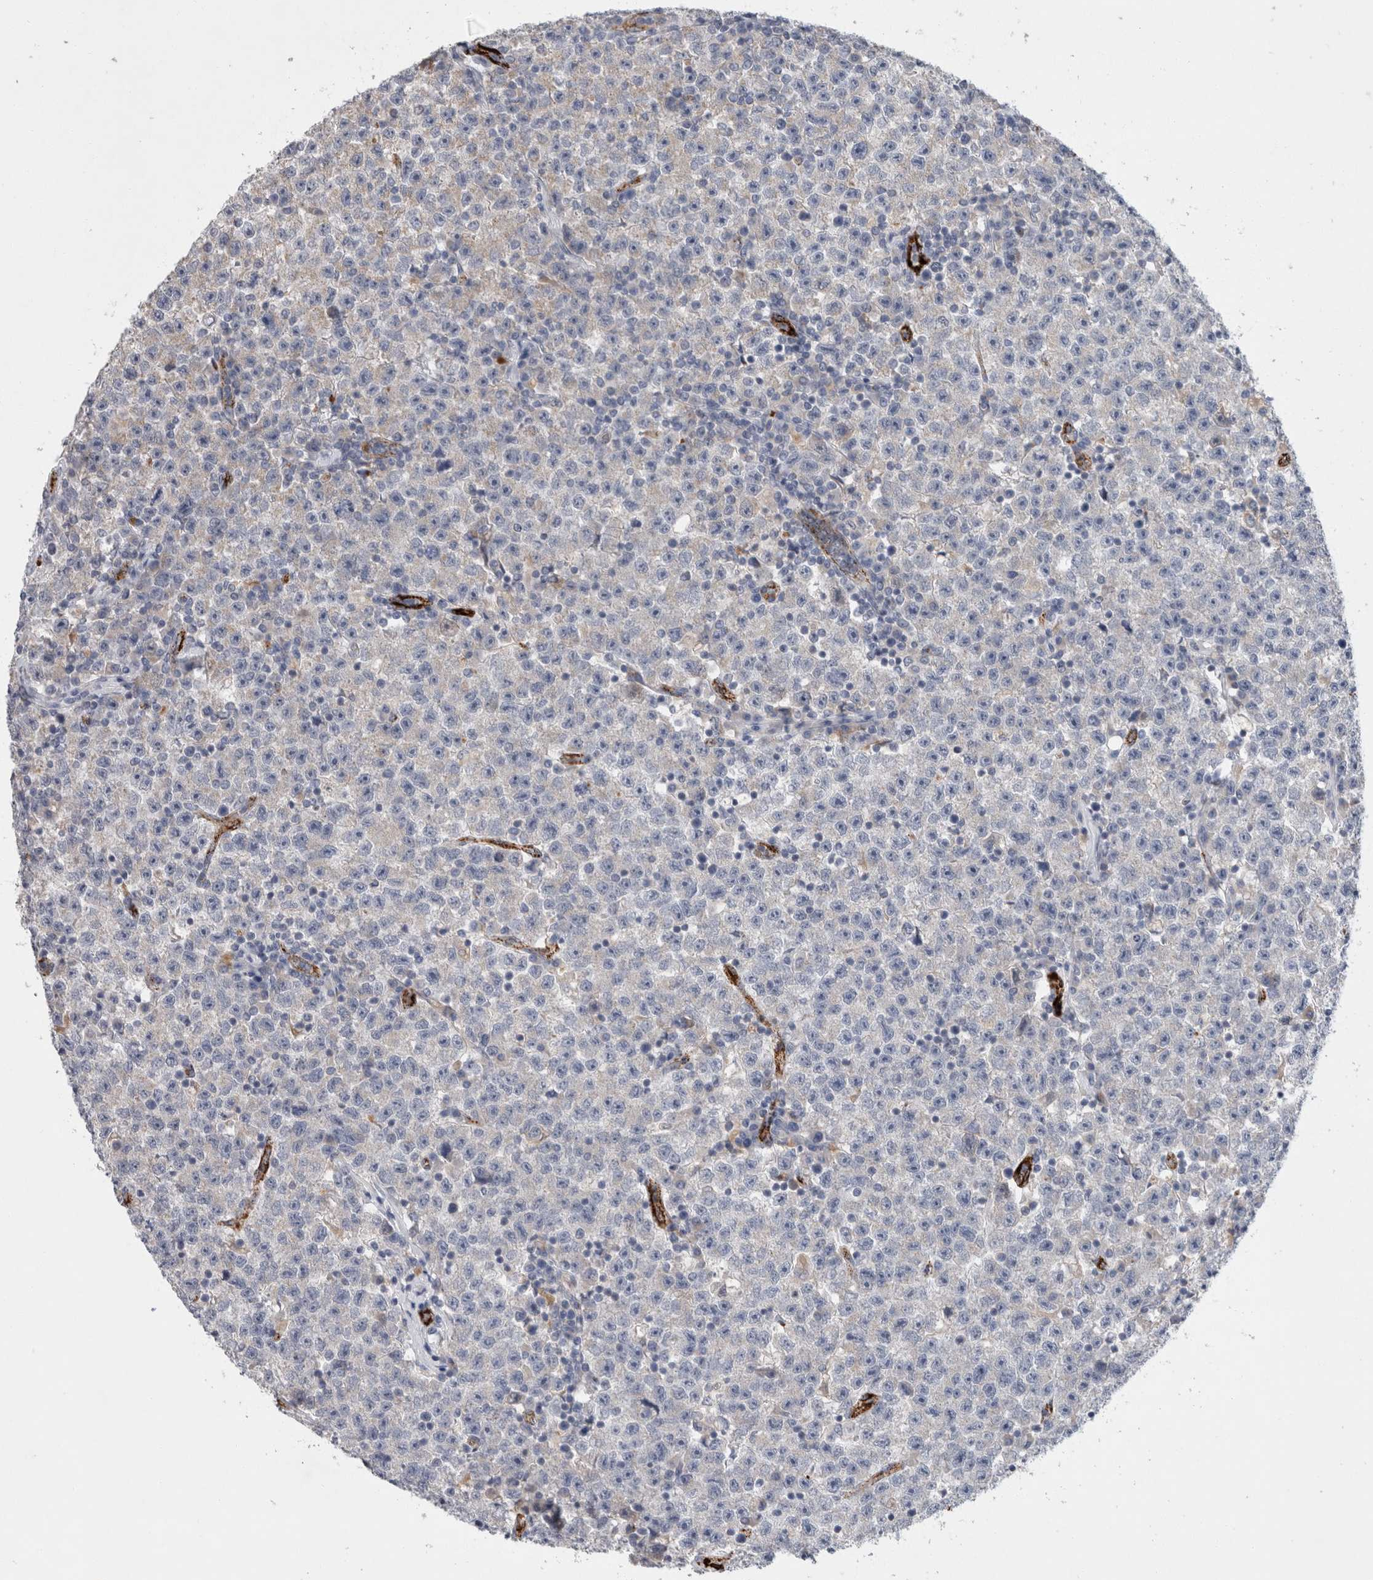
{"staining": {"intensity": "weak", "quantity": "<25%", "location": "cytoplasmic/membranous"}, "tissue": "testis cancer", "cell_type": "Tumor cells", "image_type": "cancer", "snomed": [{"axis": "morphology", "description": "Seminoma, NOS"}, {"axis": "topography", "description": "Testis"}], "caption": "The histopathology image shows no significant positivity in tumor cells of seminoma (testis). Brightfield microscopy of immunohistochemistry stained with DAB (3,3'-diaminobenzidine) (brown) and hematoxylin (blue), captured at high magnification.", "gene": "IARS2", "patient": {"sex": "male", "age": 22}}